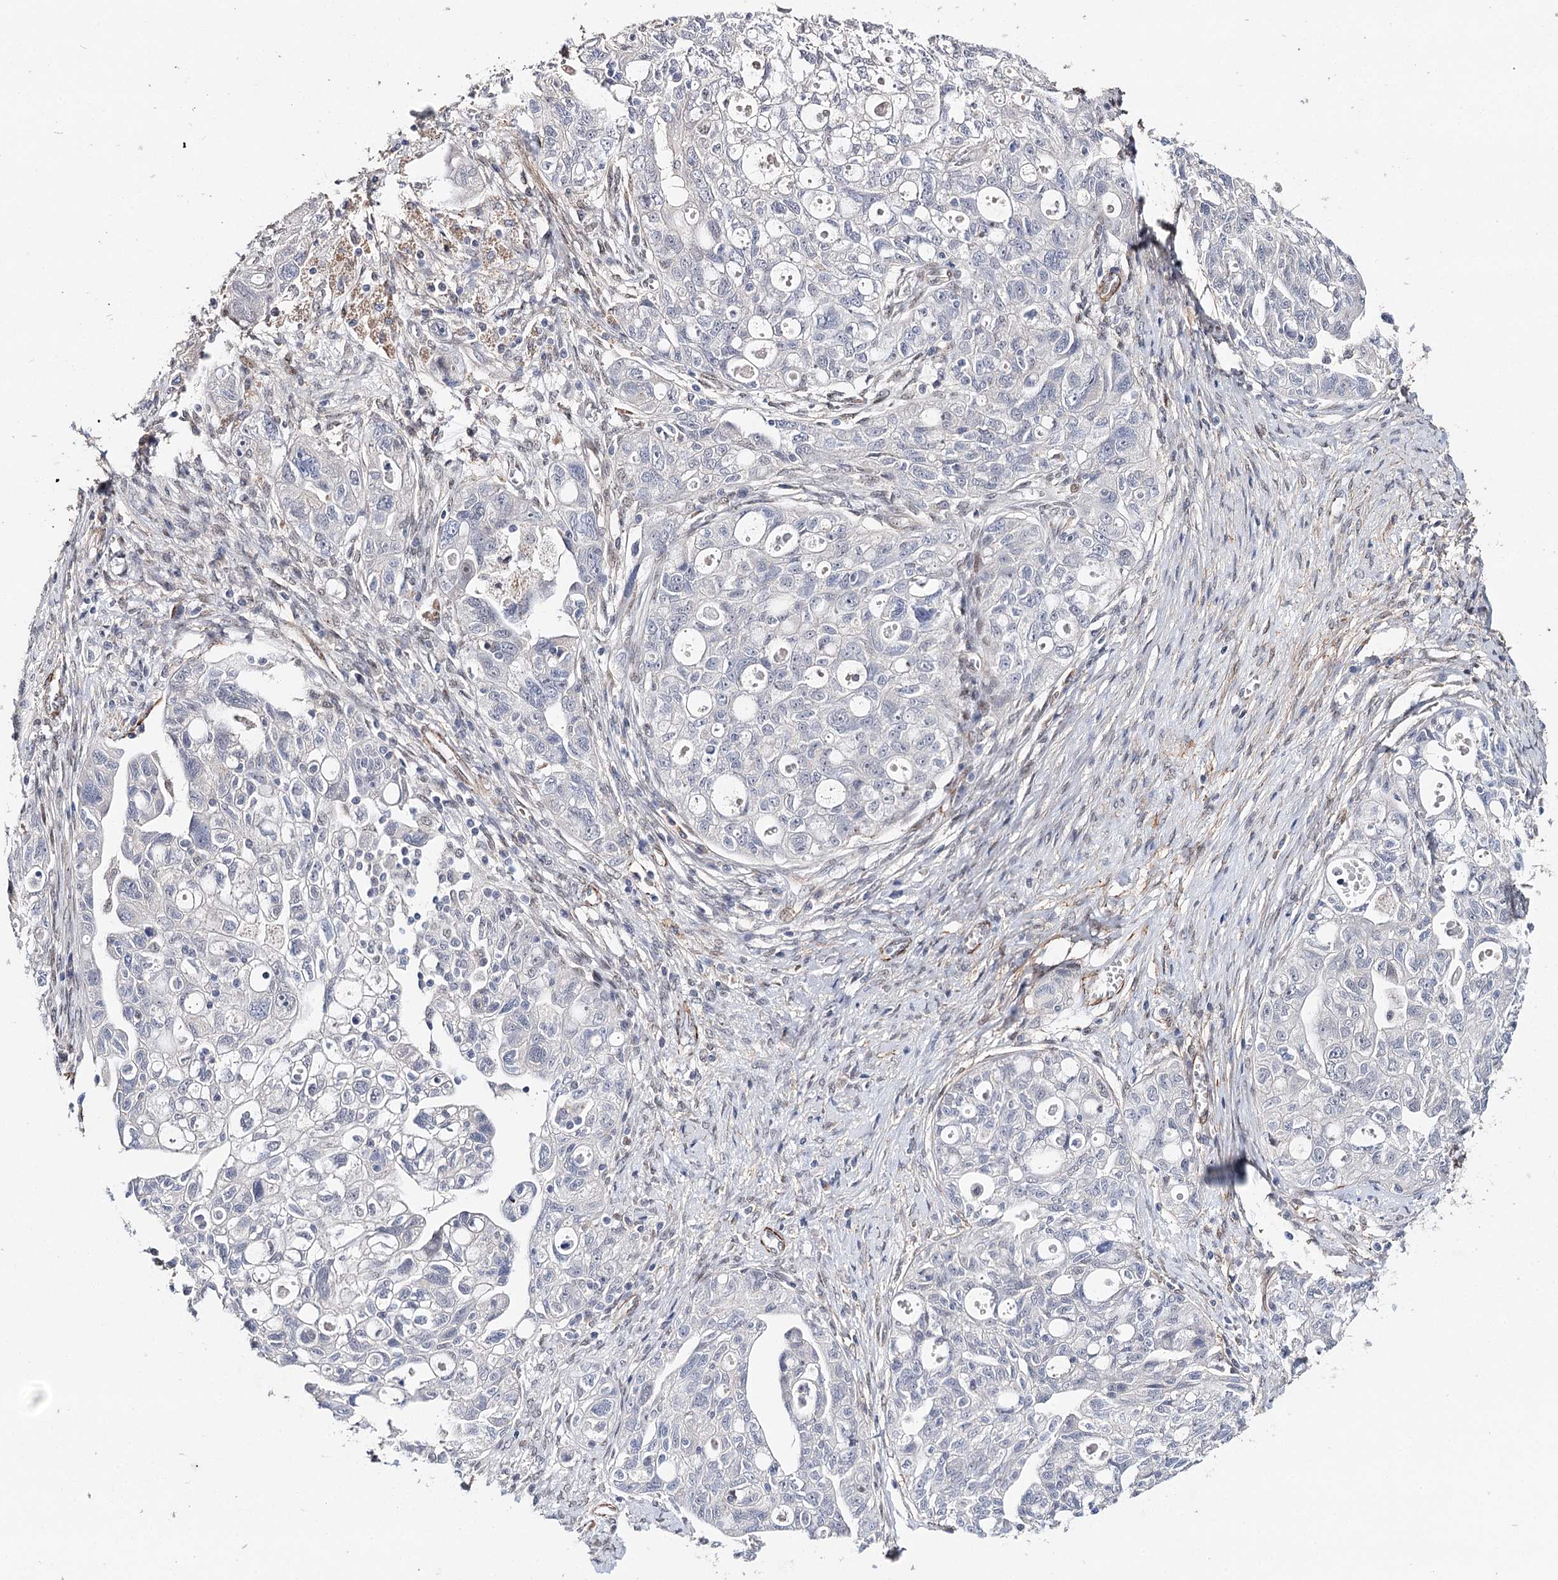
{"staining": {"intensity": "negative", "quantity": "none", "location": "none"}, "tissue": "ovarian cancer", "cell_type": "Tumor cells", "image_type": "cancer", "snomed": [{"axis": "morphology", "description": "Carcinoma, NOS"}, {"axis": "morphology", "description": "Cystadenocarcinoma, serous, NOS"}, {"axis": "topography", "description": "Ovary"}], "caption": "Immunohistochemical staining of human ovarian cancer (carcinoma) demonstrates no significant positivity in tumor cells.", "gene": "CFAP46", "patient": {"sex": "female", "age": 69}}